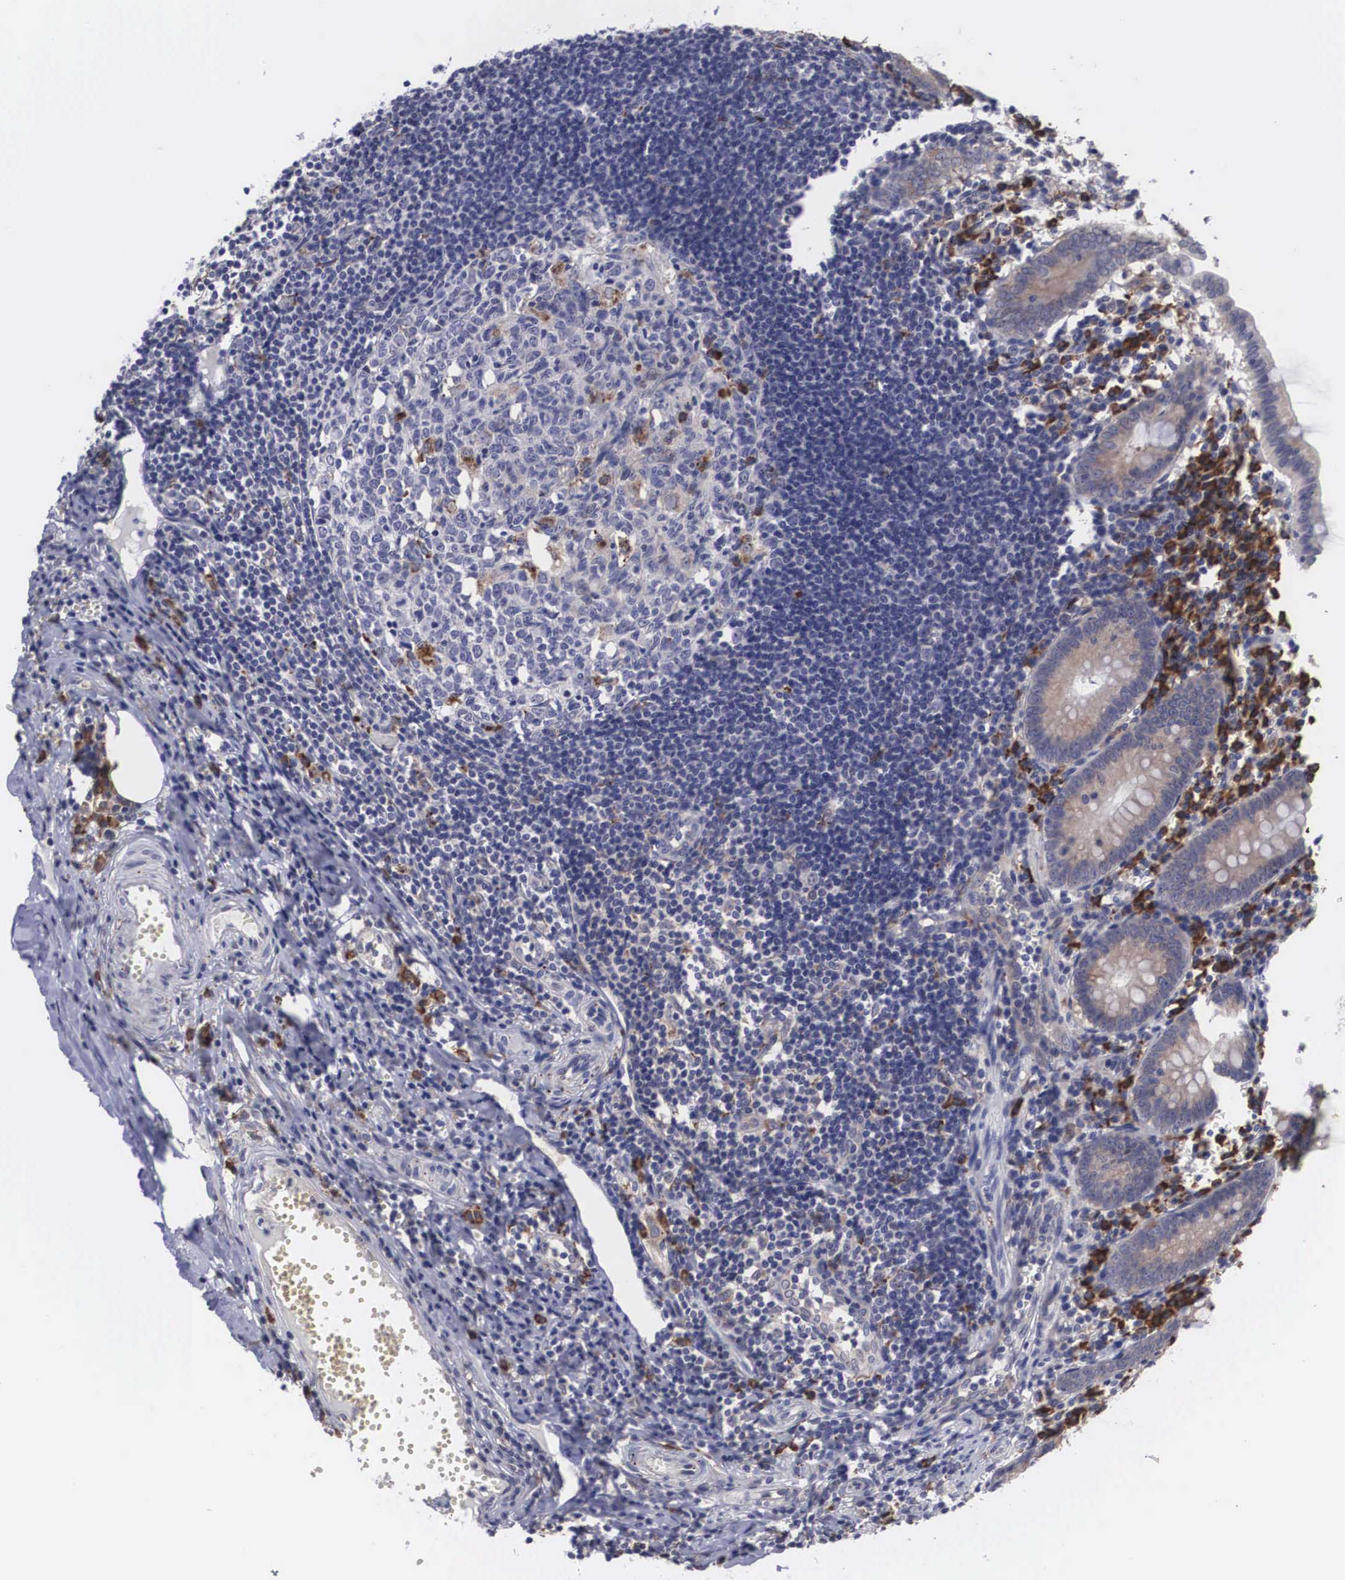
{"staining": {"intensity": "weak", "quantity": "25%-75%", "location": "cytoplasmic/membranous"}, "tissue": "appendix", "cell_type": "Glandular cells", "image_type": "normal", "snomed": [{"axis": "morphology", "description": "Normal tissue, NOS"}, {"axis": "topography", "description": "Appendix"}], "caption": "A brown stain labels weak cytoplasmic/membranous staining of a protein in glandular cells of unremarkable human appendix.", "gene": "CRELD2", "patient": {"sex": "female", "age": 19}}